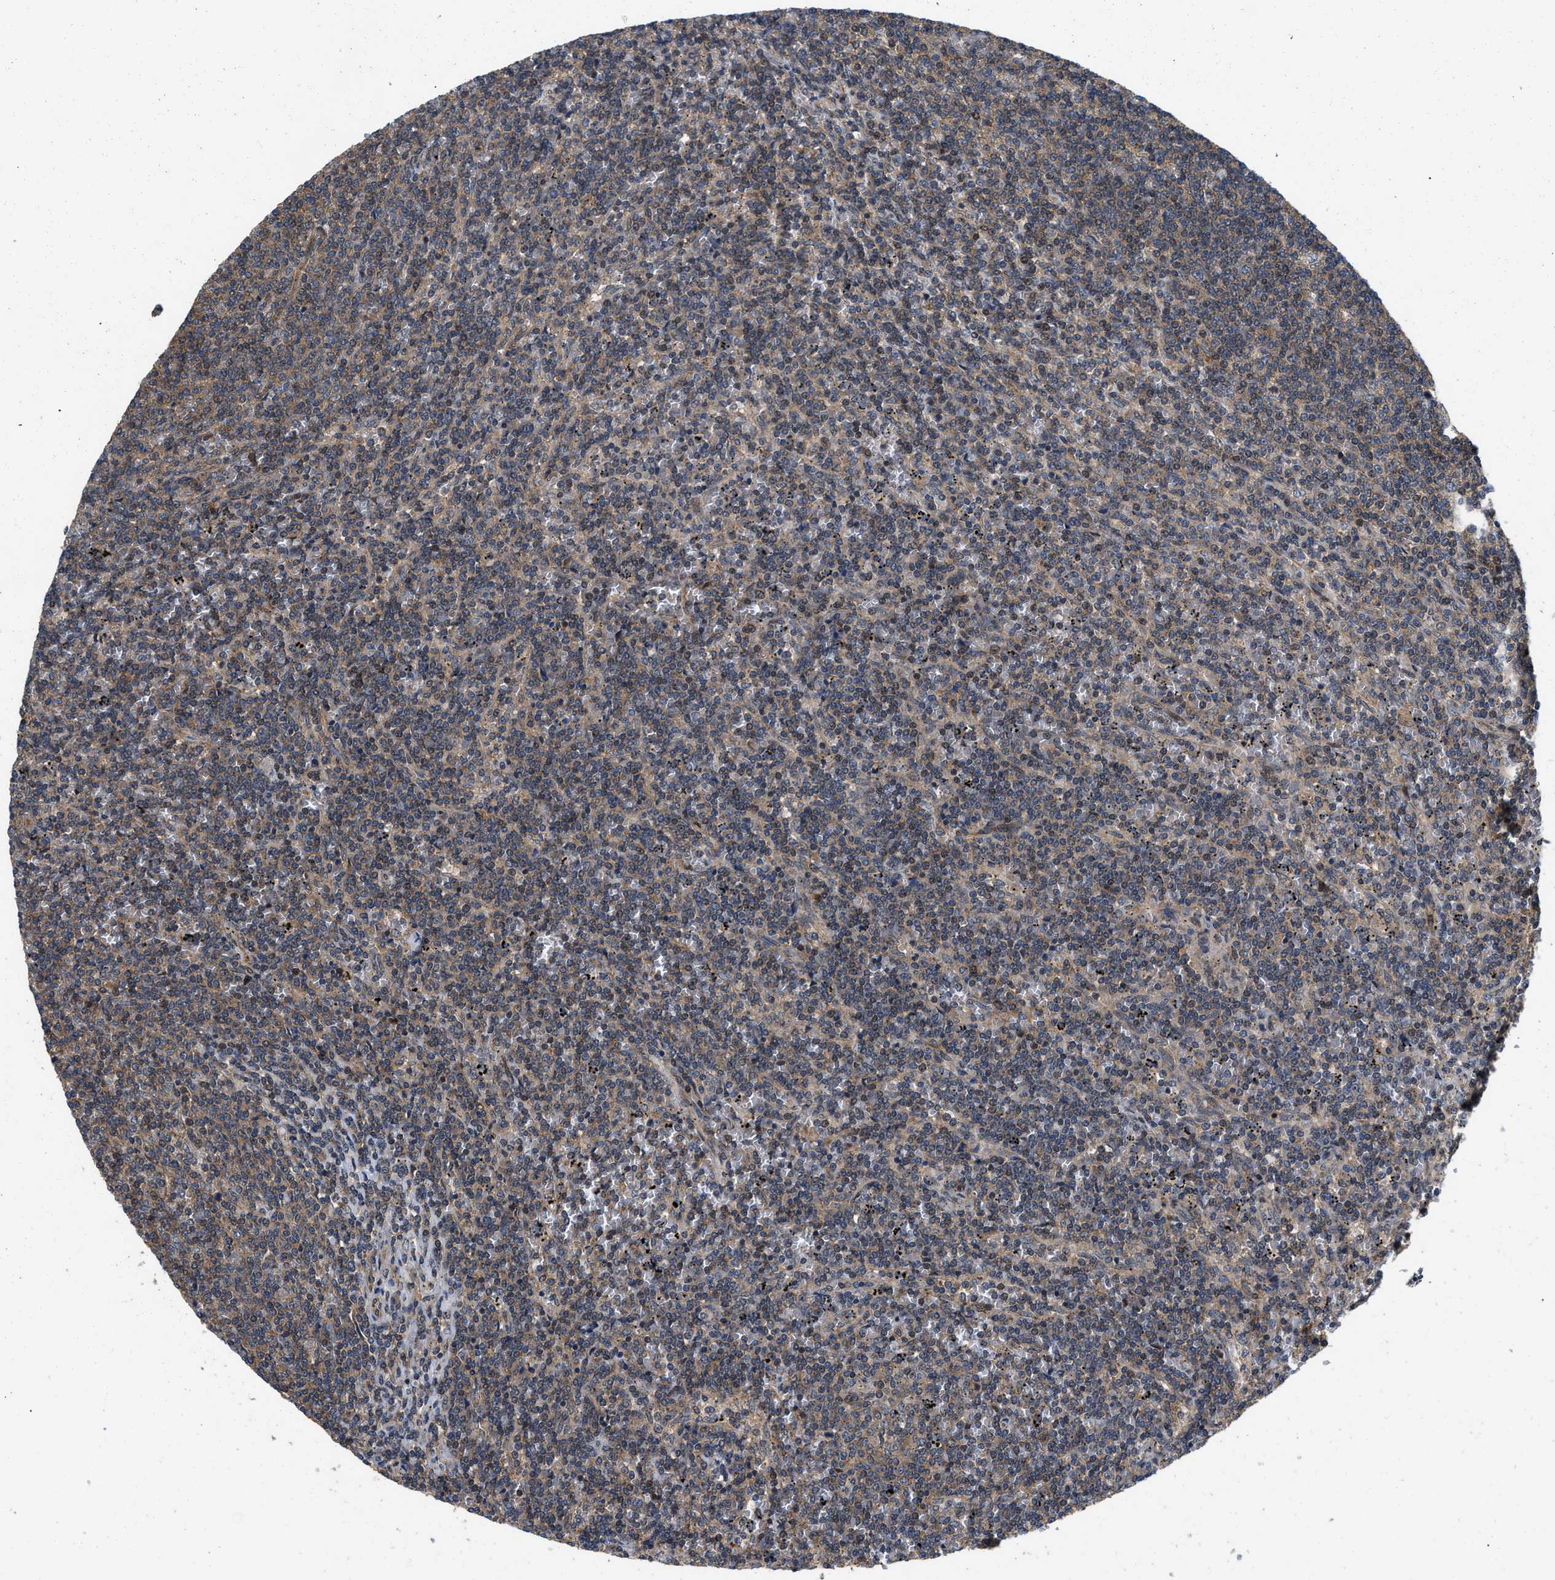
{"staining": {"intensity": "weak", "quantity": "25%-75%", "location": "cytoplasmic/membranous"}, "tissue": "lymphoma", "cell_type": "Tumor cells", "image_type": "cancer", "snomed": [{"axis": "morphology", "description": "Malignant lymphoma, non-Hodgkin's type, Low grade"}, {"axis": "topography", "description": "Spleen"}], "caption": "Immunohistochemical staining of human low-grade malignant lymphoma, non-Hodgkin's type shows low levels of weak cytoplasmic/membranous expression in approximately 25%-75% of tumor cells.", "gene": "PRDM14", "patient": {"sex": "female", "age": 50}}